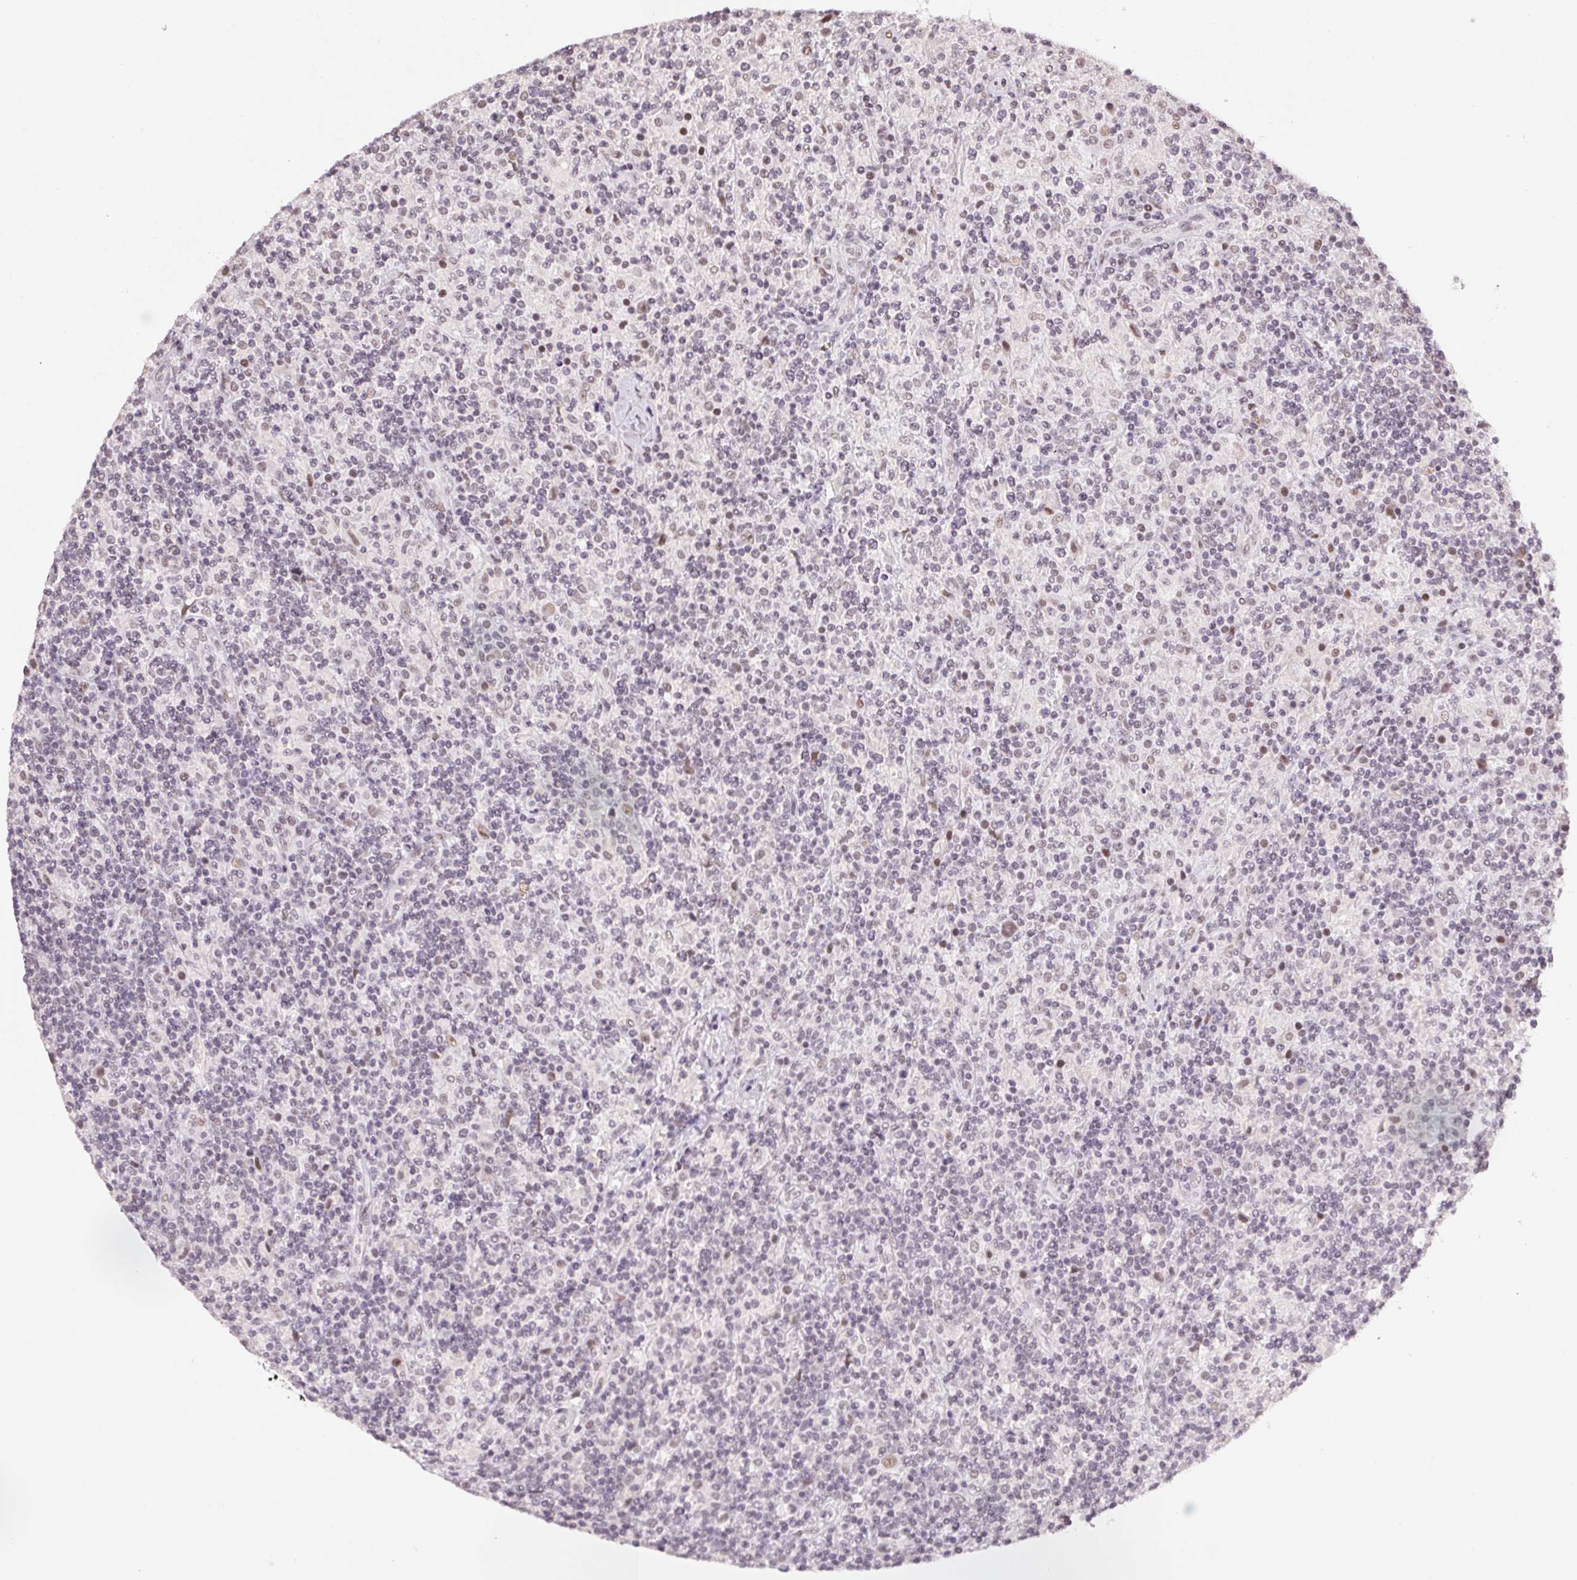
{"staining": {"intensity": "negative", "quantity": "none", "location": "none"}, "tissue": "lymphoma", "cell_type": "Tumor cells", "image_type": "cancer", "snomed": [{"axis": "morphology", "description": "Hodgkin's disease, NOS"}, {"axis": "topography", "description": "Lymph node"}], "caption": "An immunohistochemistry (IHC) photomicrograph of Hodgkin's disease is shown. There is no staining in tumor cells of Hodgkin's disease.", "gene": "KDM4D", "patient": {"sex": "male", "age": 70}}